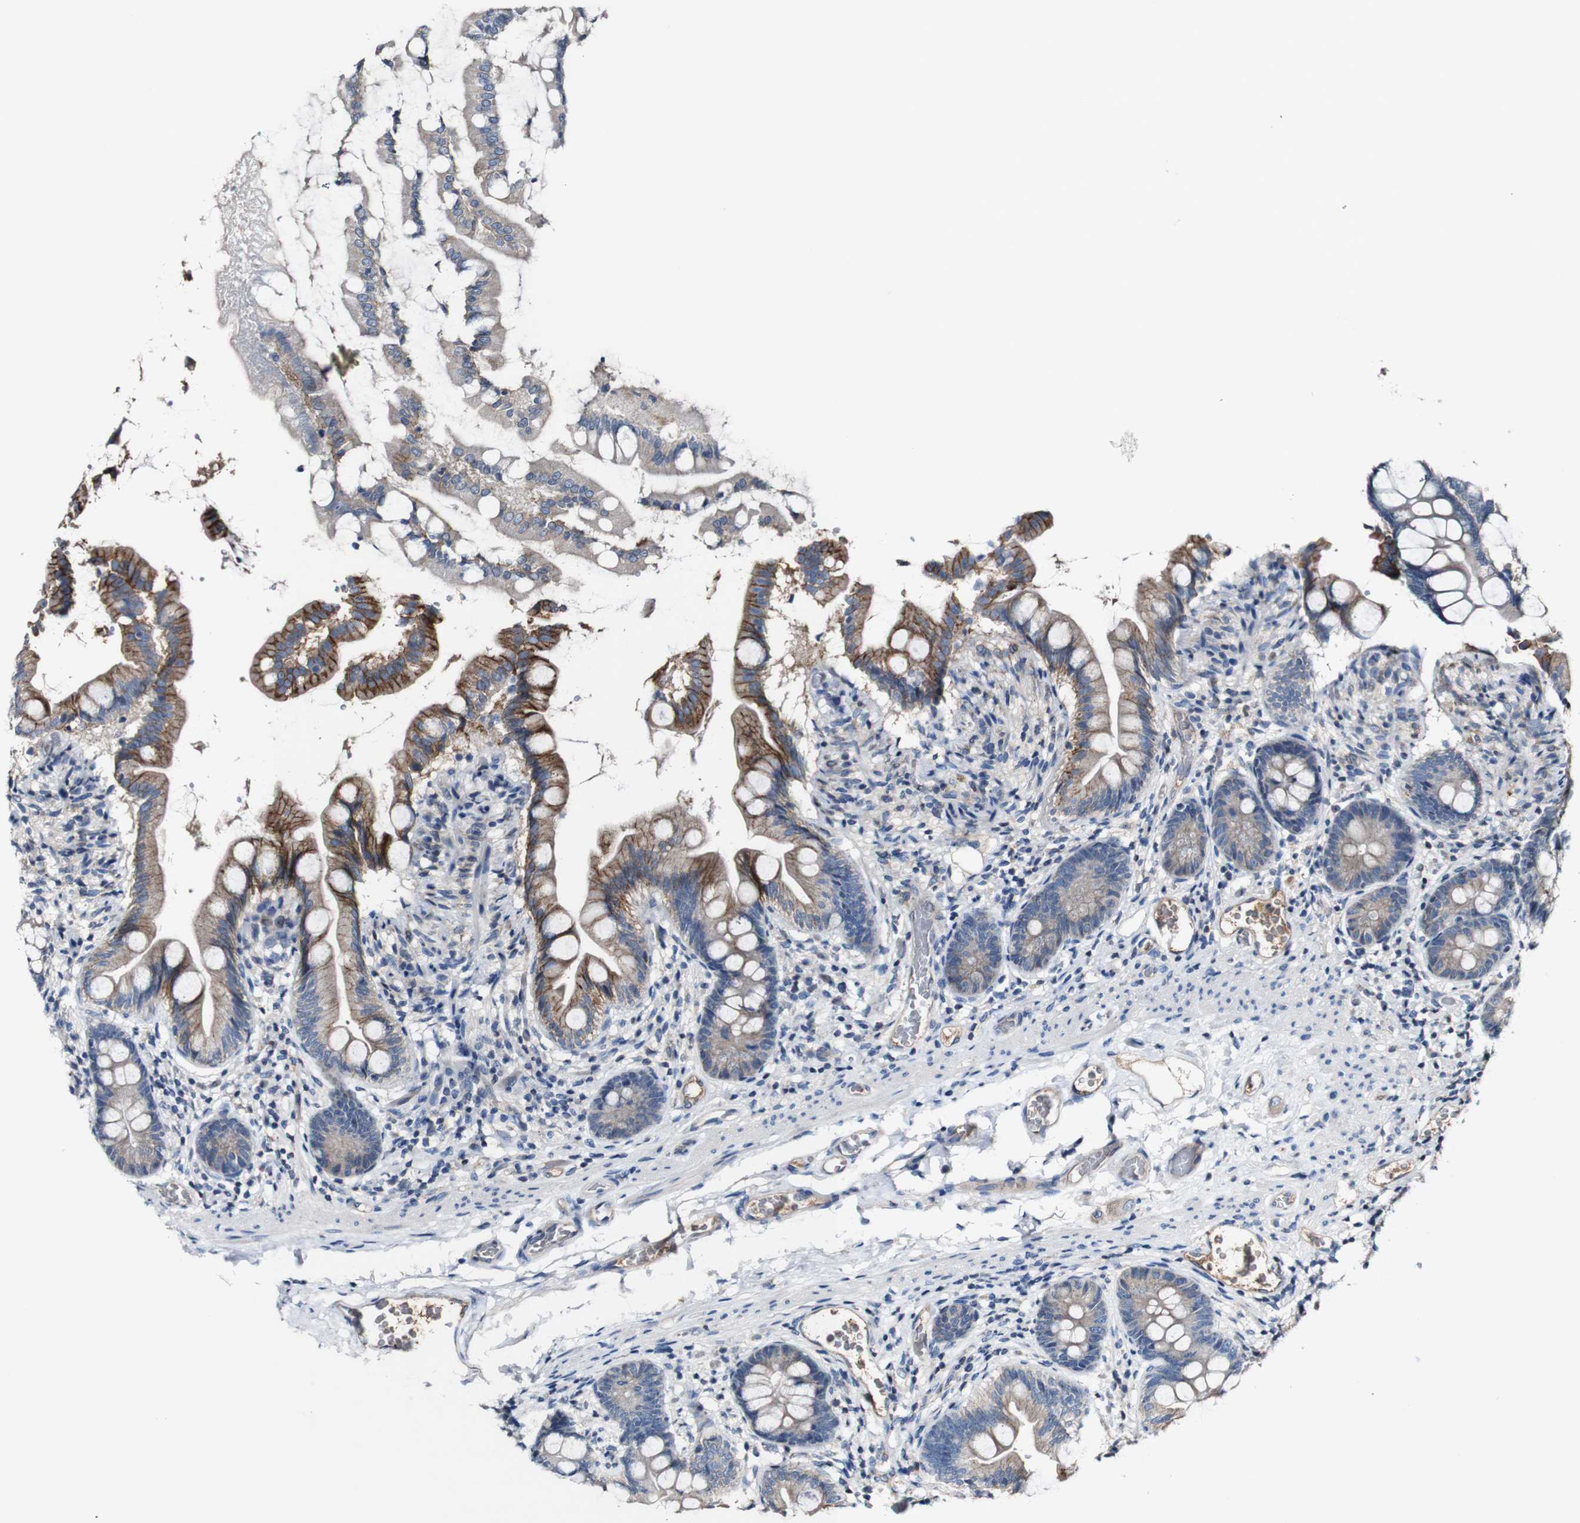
{"staining": {"intensity": "moderate", "quantity": "25%-75%", "location": "cytoplasmic/membranous"}, "tissue": "small intestine", "cell_type": "Glandular cells", "image_type": "normal", "snomed": [{"axis": "morphology", "description": "Normal tissue, NOS"}, {"axis": "topography", "description": "Small intestine"}], "caption": "Small intestine was stained to show a protein in brown. There is medium levels of moderate cytoplasmic/membranous staining in about 25%-75% of glandular cells. The staining was performed using DAB to visualize the protein expression in brown, while the nuclei were stained in blue with hematoxylin (Magnification: 20x).", "gene": "GRAMD1A", "patient": {"sex": "female", "age": 56}}